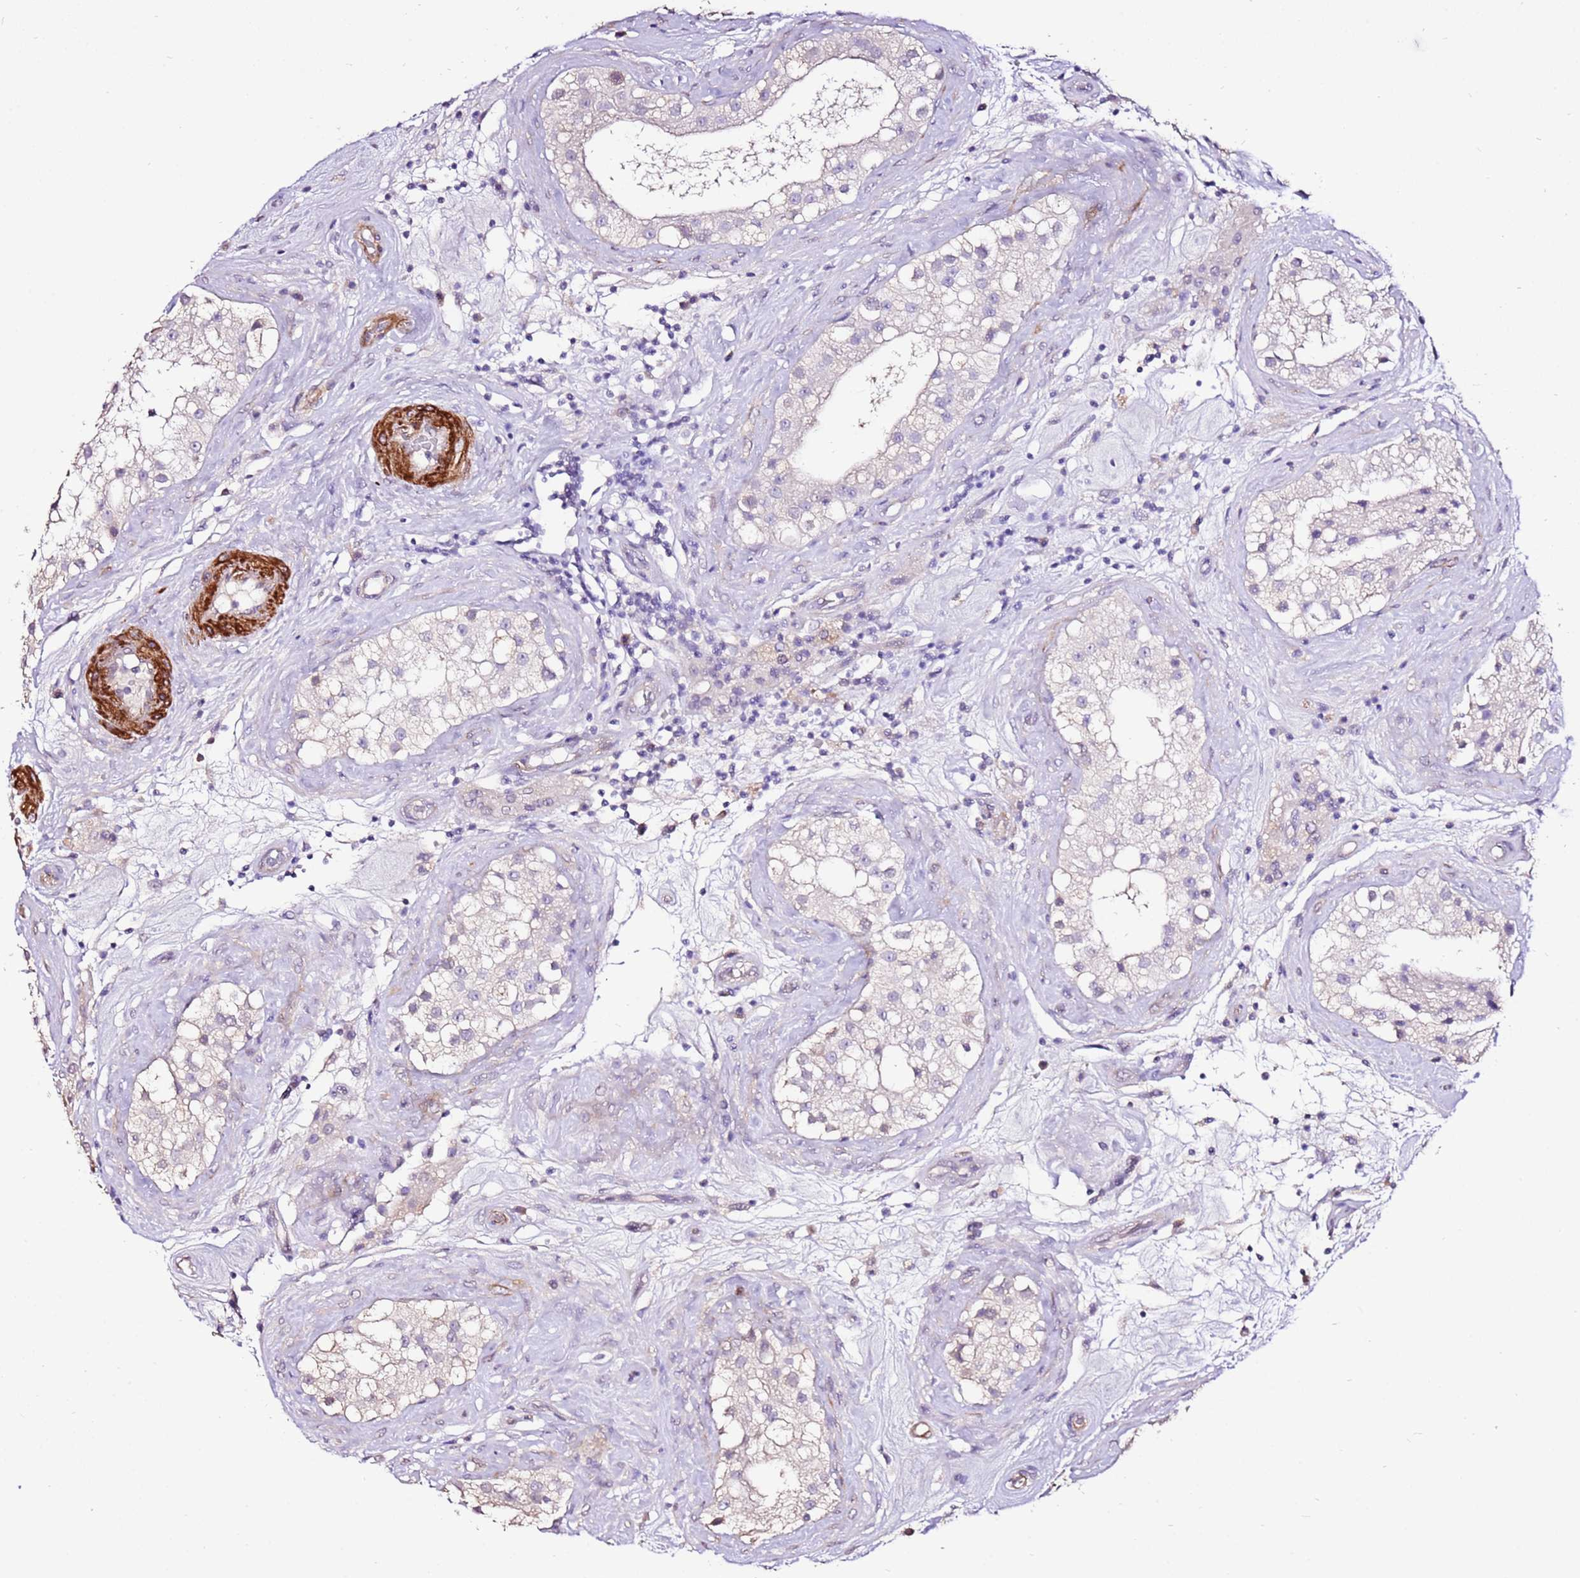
{"staining": {"intensity": "negative", "quantity": "none", "location": "none"}, "tissue": "testis", "cell_type": "Cells in seminiferous ducts", "image_type": "normal", "snomed": [{"axis": "morphology", "description": "Normal tissue, NOS"}, {"axis": "topography", "description": "Testis"}], "caption": "Testis stained for a protein using immunohistochemistry (IHC) exhibits no staining cells in seminiferous ducts.", "gene": "ART5", "patient": {"sex": "male", "age": 84}}